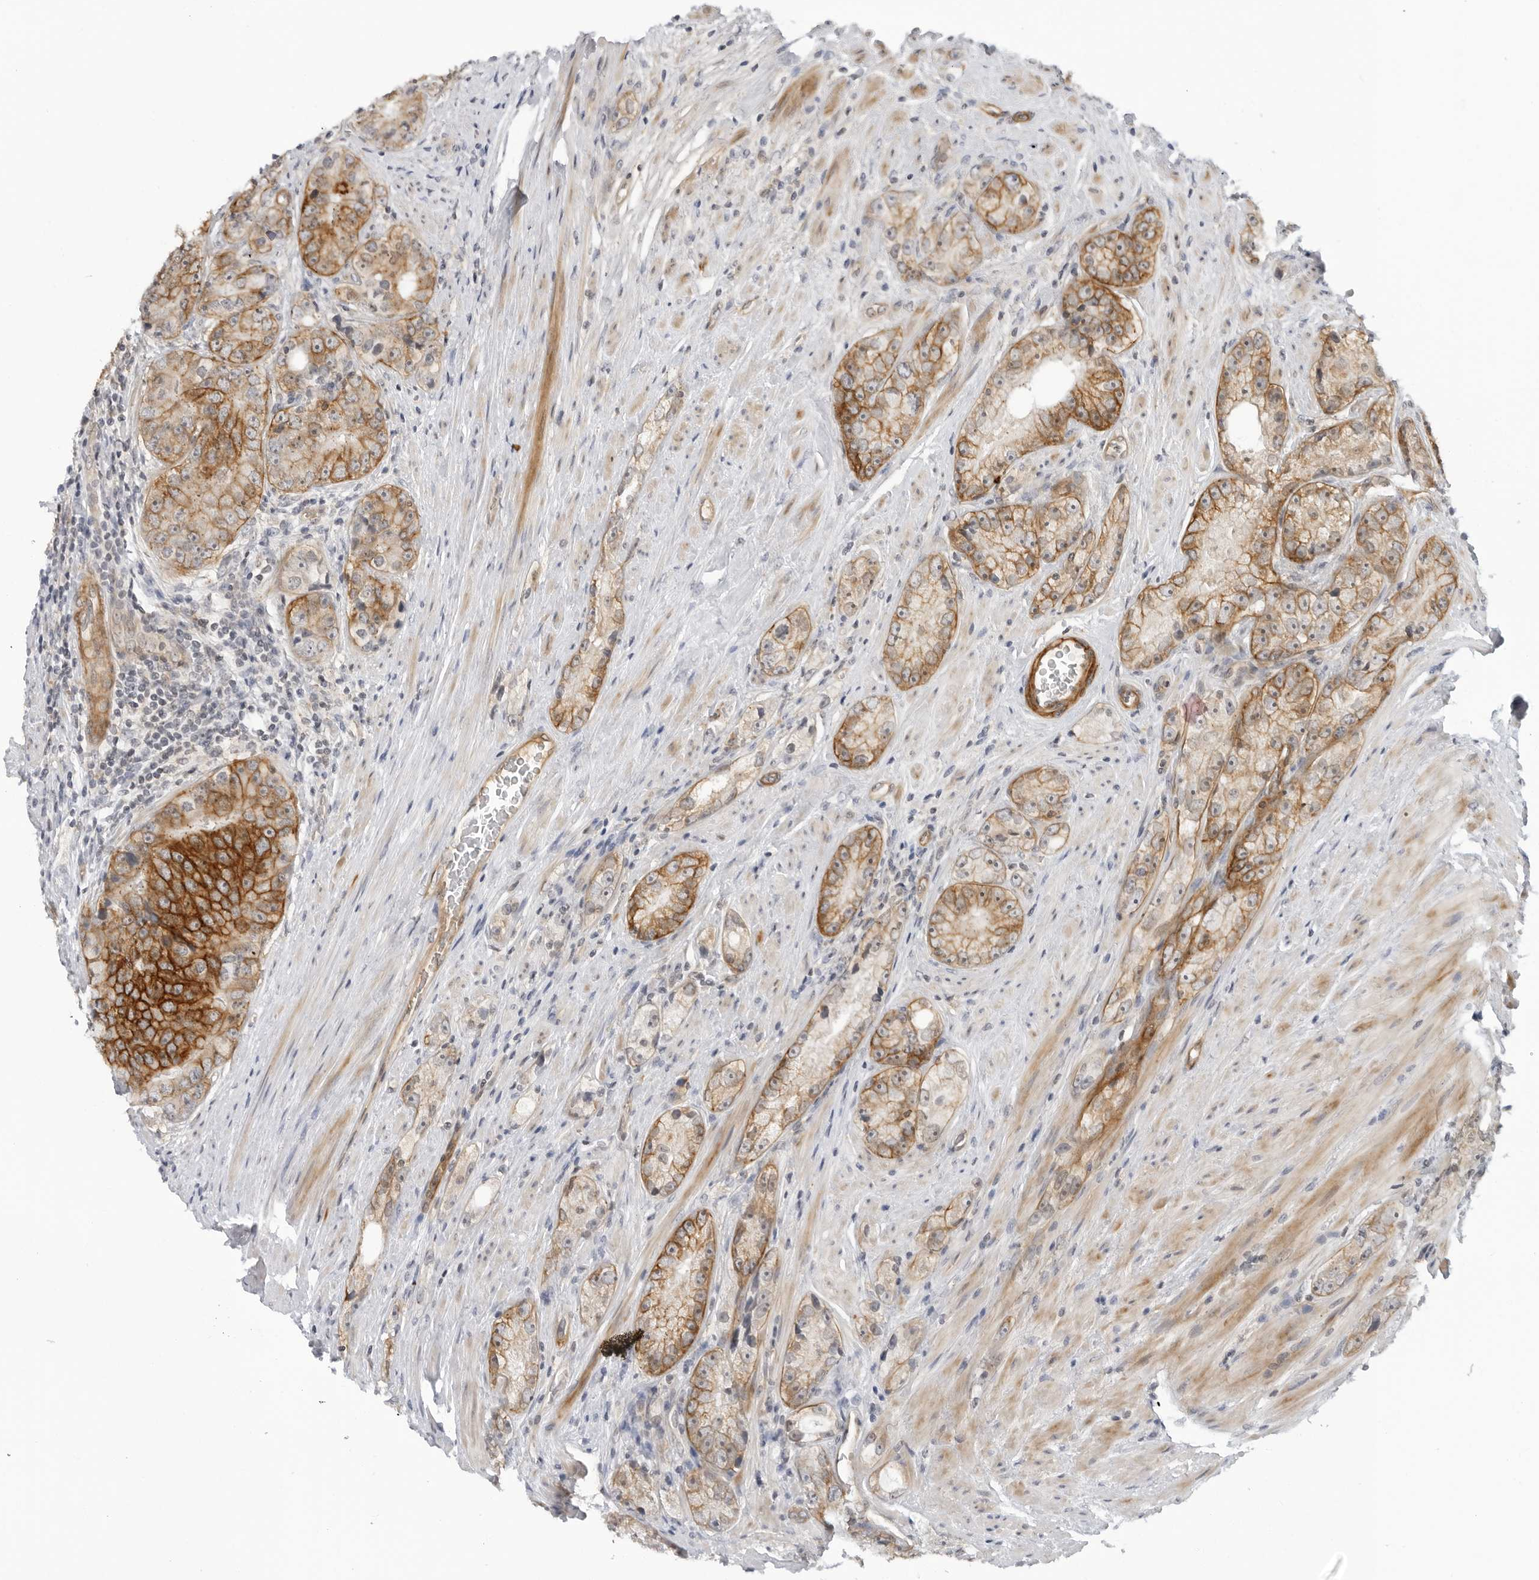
{"staining": {"intensity": "moderate", "quantity": ">75%", "location": "cytoplasmic/membranous"}, "tissue": "prostate cancer", "cell_type": "Tumor cells", "image_type": "cancer", "snomed": [{"axis": "morphology", "description": "Adenocarcinoma, High grade"}, {"axis": "topography", "description": "Prostate"}], "caption": "Brown immunohistochemical staining in human high-grade adenocarcinoma (prostate) shows moderate cytoplasmic/membranous expression in approximately >75% of tumor cells. (Brightfield microscopy of DAB IHC at high magnification).", "gene": "SUGCT", "patient": {"sex": "male", "age": 56}}